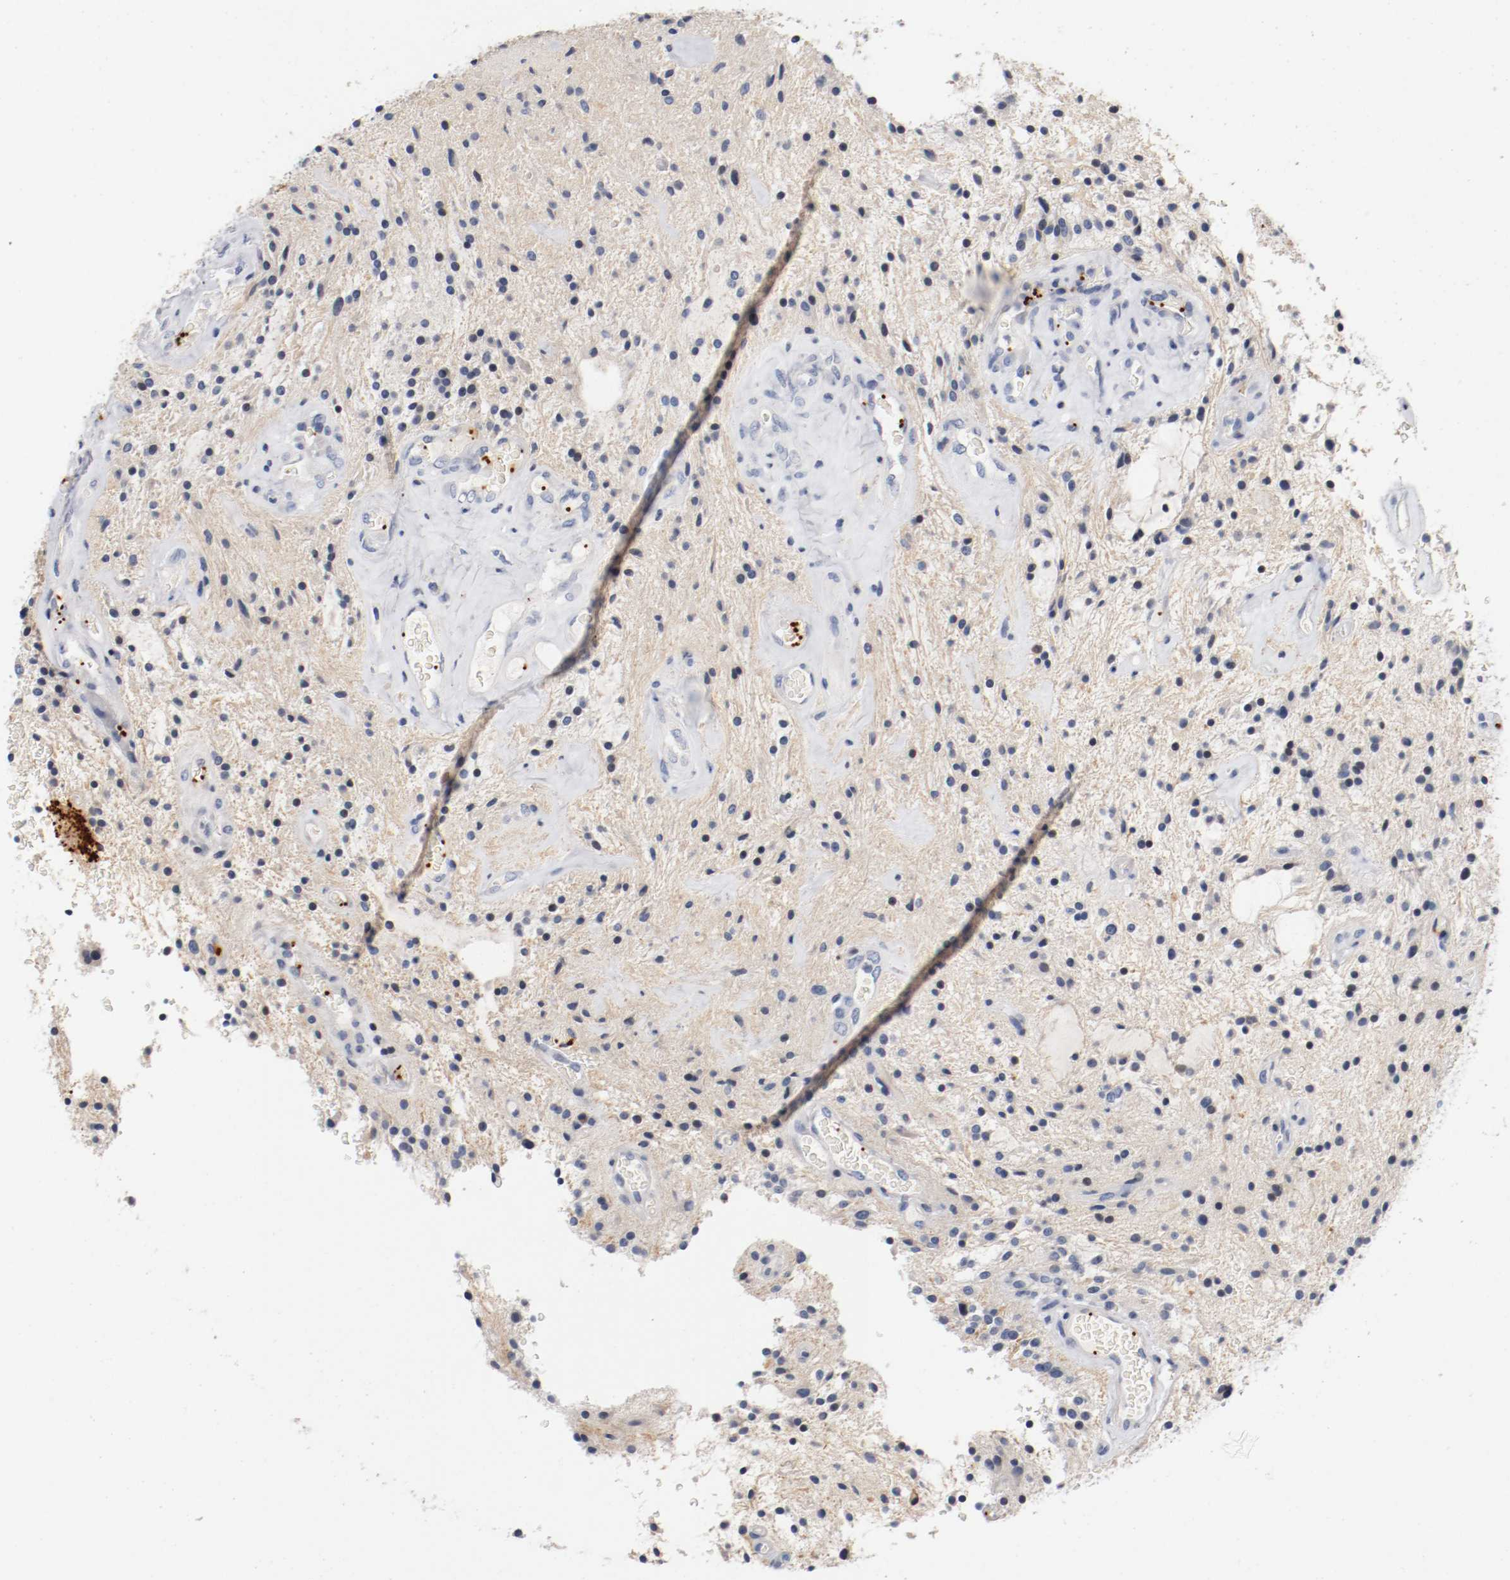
{"staining": {"intensity": "negative", "quantity": "none", "location": "none"}, "tissue": "glioma", "cell_type": "Tumor cells", "image_type": "cancer", "snomed": [{"axis": "morphology", "description": "Glioma, malignant, NOS"}, {"axis": "topography", "description": "Cerebellum"}], "caption": "Image shows no protein staining in tumor cells of glioma tissue.", "gene": "PIM1", "patient": {"sex": "female", "age": 10}}